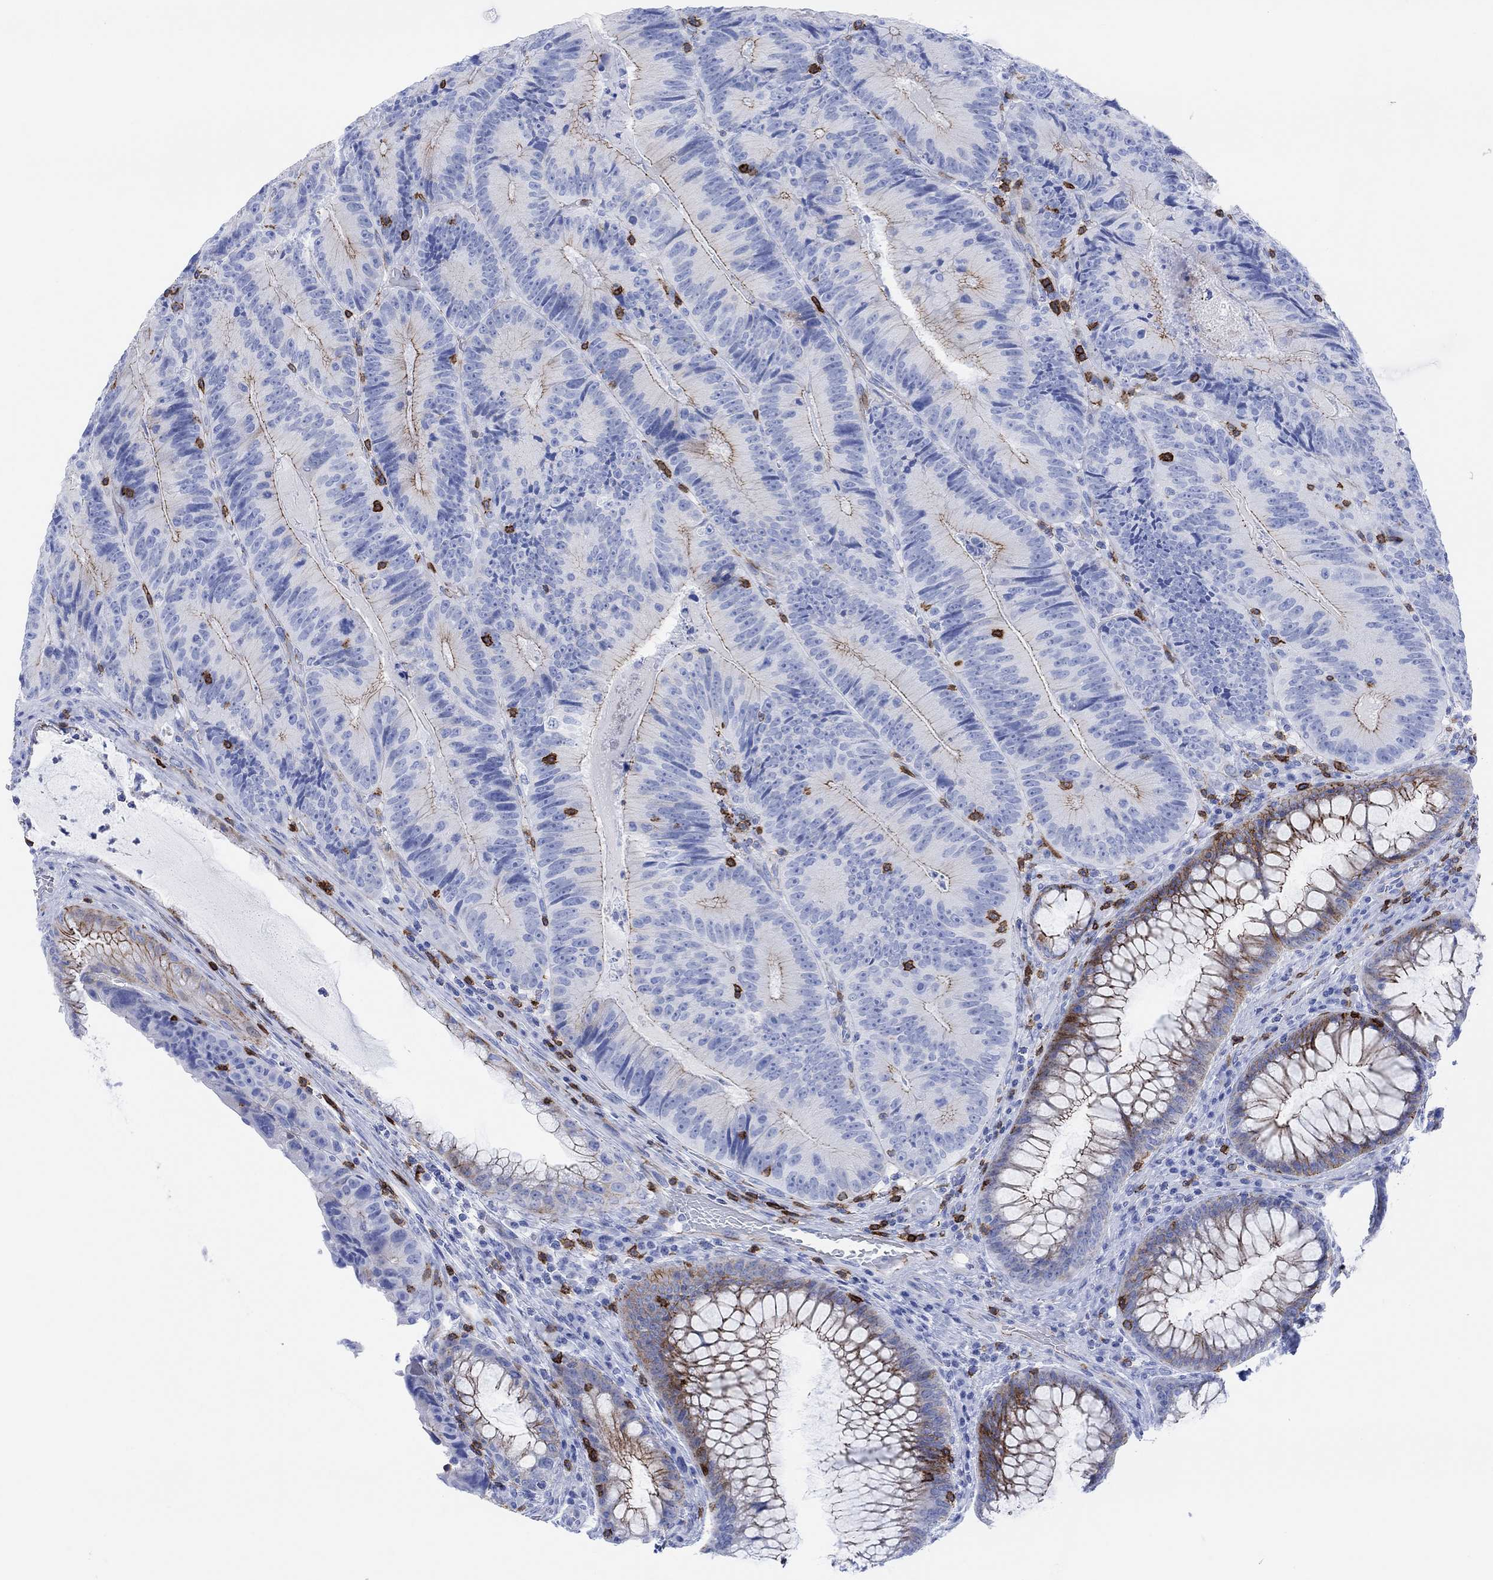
{"staining": {"intensity": "strong", "quantity": "<25%", "location": "cytoplasmic/membranous"}, "tissue": "colorectal cancer", "cell_type": "Tumor cells", "image_type": "cancer", "snomed": [{"axis": "morphology", "description": "Adenocarcinoma, NOS"}, {"axis": "topography", "description": "Colon"}], "caption": "An IHC micrograph of tumor tissue is shown. Protein staining in brown highlights strong cytoplasmic/membranous positivity in adenocarcinoma (colorectal) within tumor cells.", "gene": "GPR65", "patient": {"sex": "female", "age": 86}}